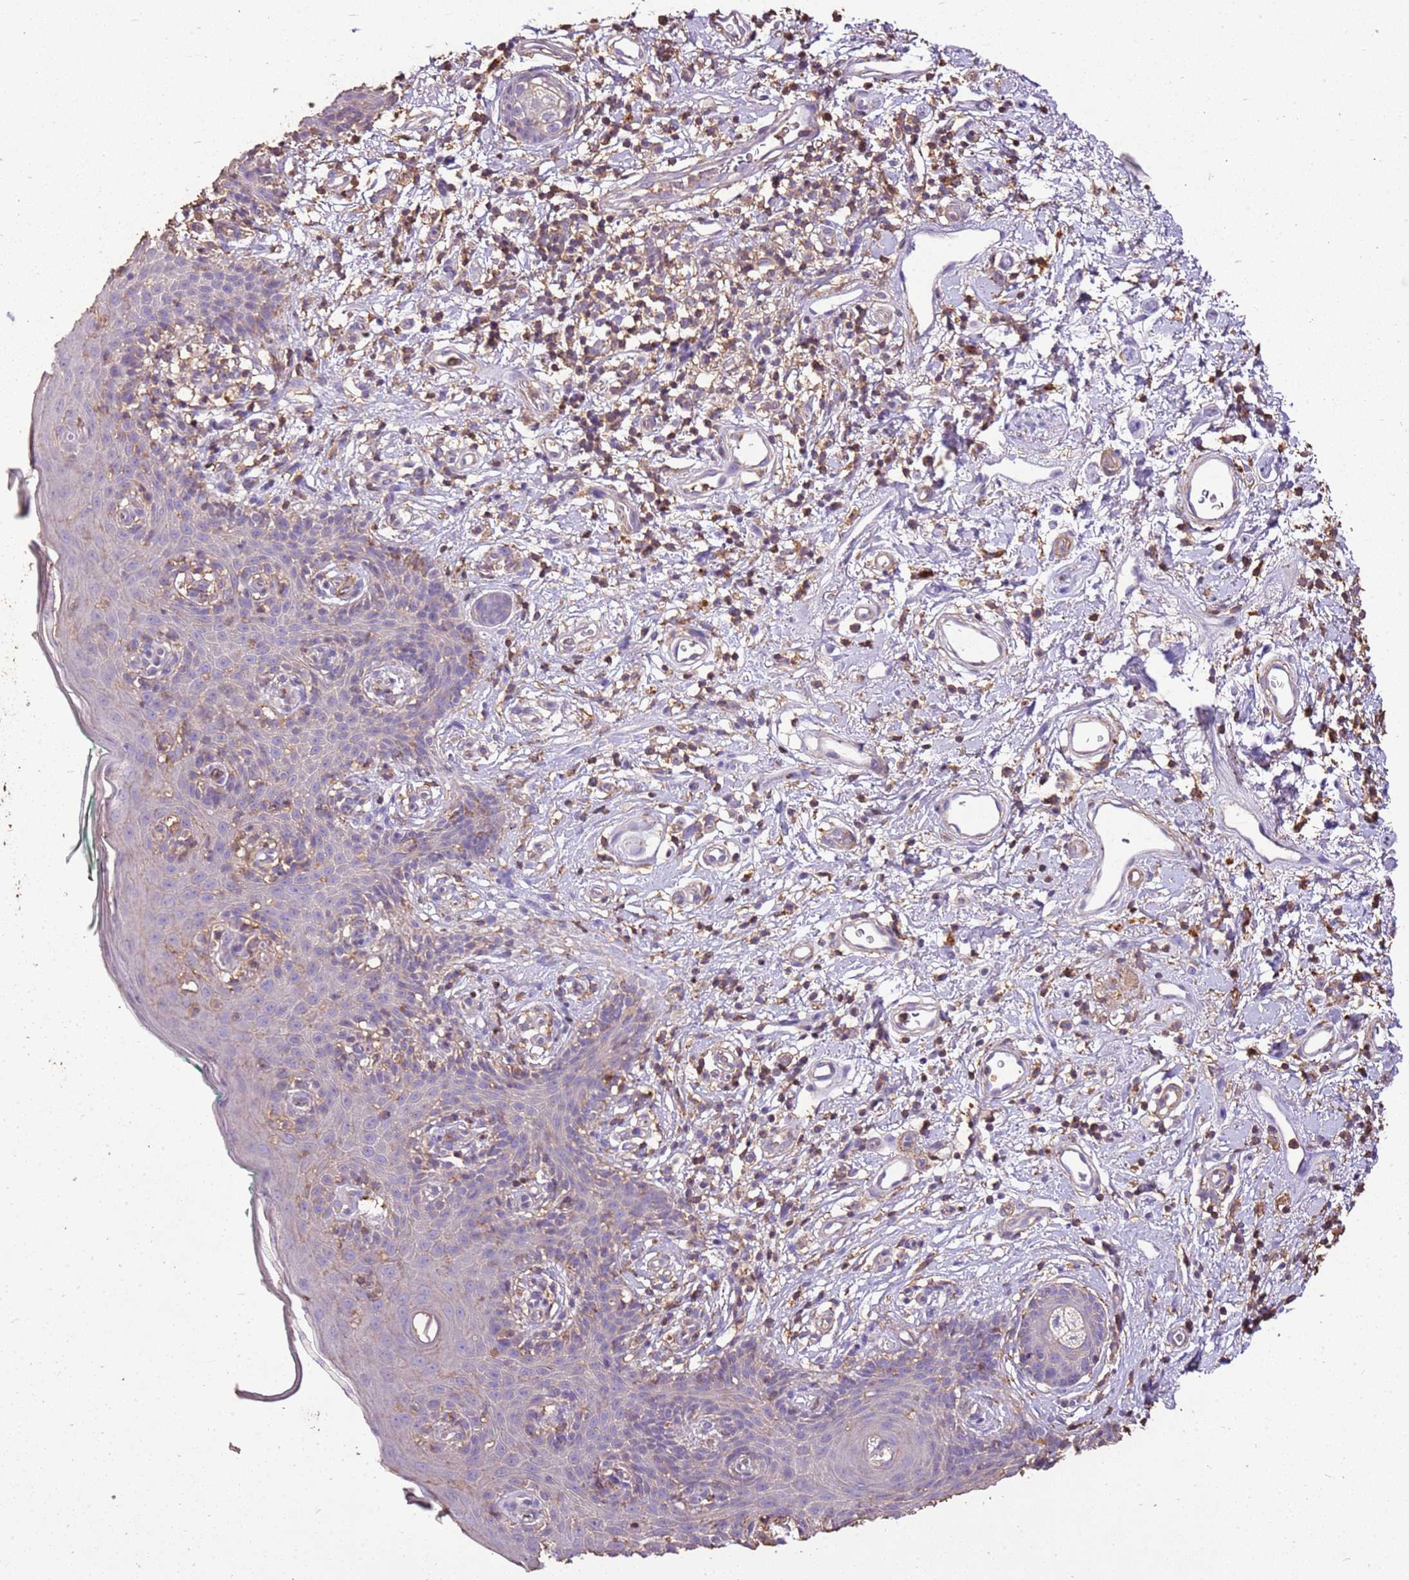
{"staining": {"intensity": "negative", "quantity": "none", "location": "none"}, "tissue": "skin", "cell_type": "Epidermal cells", "image_type": "normal", "snomed": [{"axis": "morphology", "description": "Normal tissue, NOS"}, {"axis": "topography", "description": "Vulva"}], "caption": "Immunohistochemical staining of unremarkable skin demonstrates no significant staining in epidermal cells. The staining is performed using DAB (3,3'-diaminobenzidine) brown chromogen with nuclei counter-stained in using hematoxylin.", "gene": "ARL10", "patient": {"sex": "female", "age": 66}}